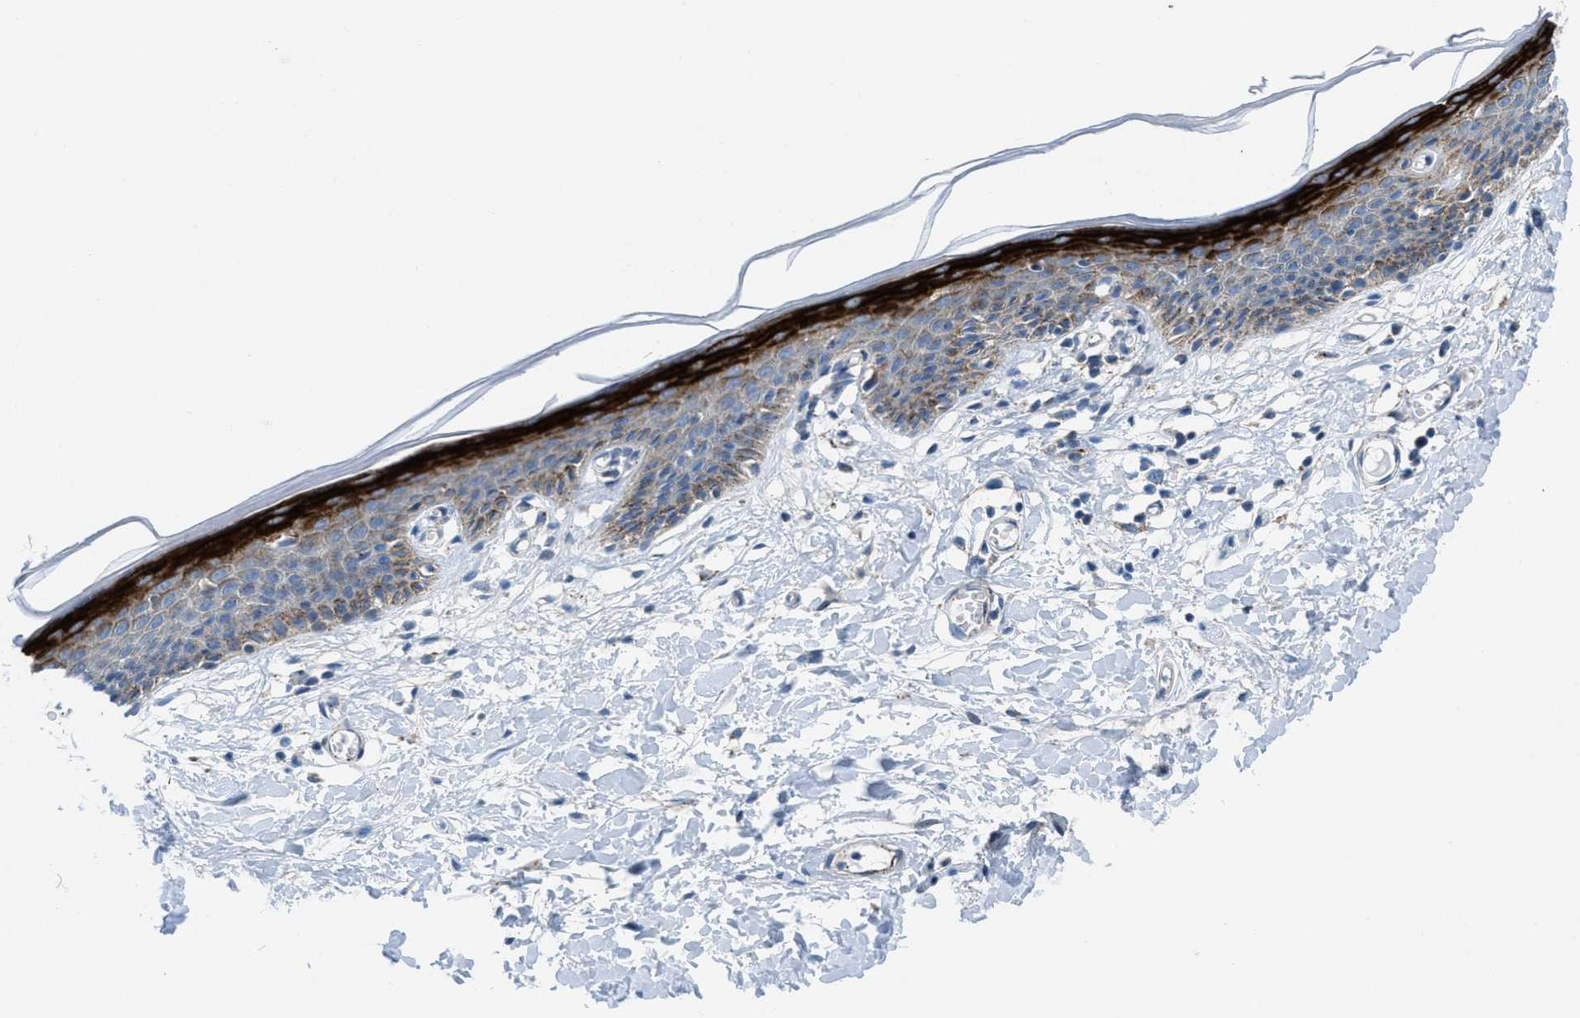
{"staining": {"intensity": "strong", "quantity": "<25%", "location": "cytoplasmic/membranous"}, "tissue": "skin", "cell_type": "Epidermal cells", "image_type": "normal", "snomed": [{"axis": "morphology", "description": "Normal tissue, NOS"}, {"axis": "topography", "description": "Vulva"}], "caption": "Skin was stained to show a protein in brown. There is medium levels of strong cytoplasmic/membranous positivity in approximately <25% of epidermal cells. The staining was performed using DAB to visualize the protein expression in brown, while the nuclei were stained in blue with hematoxylin (Magnification: 20x).", "gene": "MFSD13A", "patient": {"sex": "female", "age": 54}}